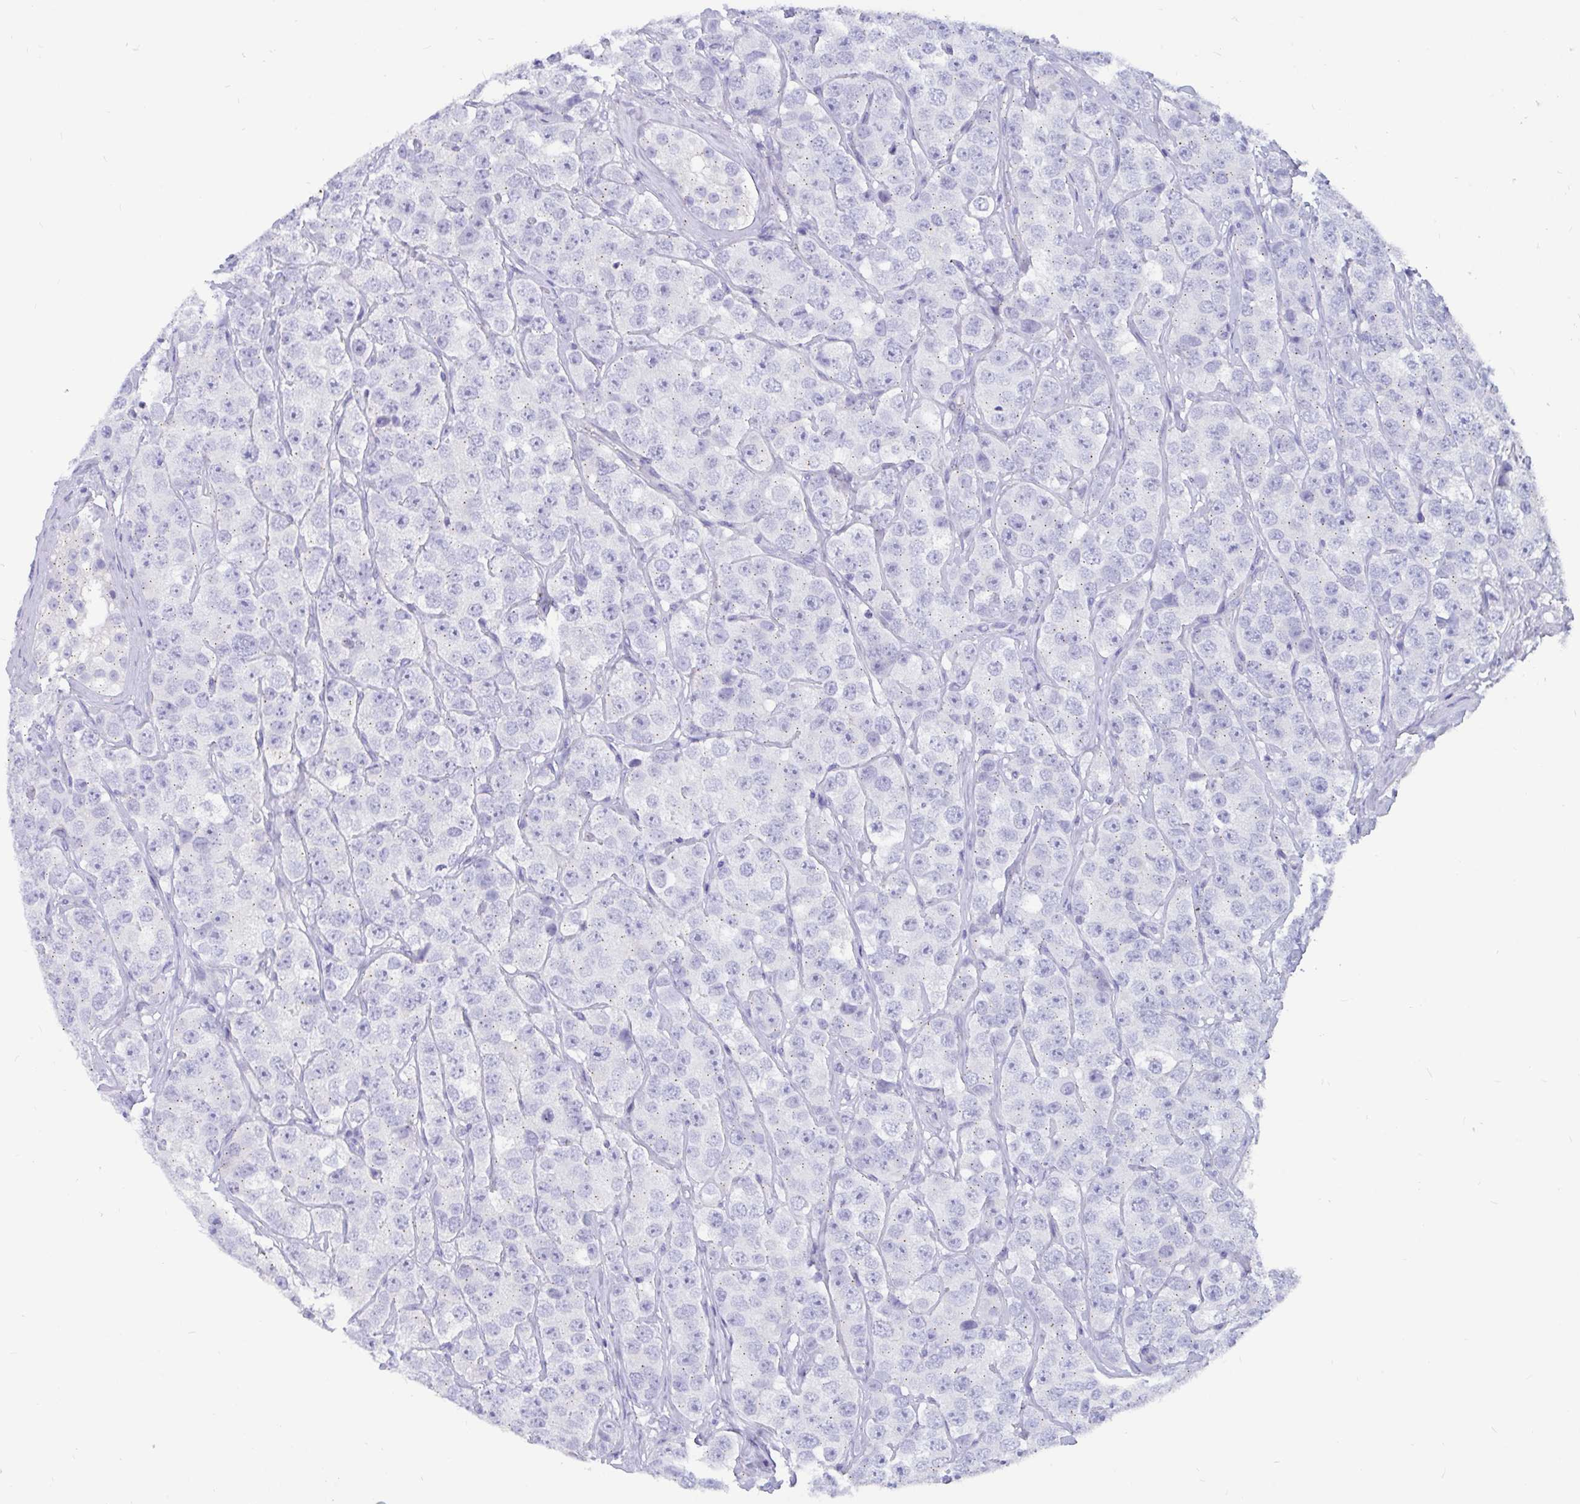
{"staining": {"intensity": "negative", "quantity": "none", "location": "none"}, "tissue": "testis cancer", "cell_type": "Tumor cells", "image_type": "cancer", "snomed": [{"axis": "morphology", "description": "Seminoma, NOS"}, {"axis": "topography", "description": "Testis"}], "caption": "High magnification brightfield microscopy of seminoma (testis) stained with DAB (brown) and counterstained with hematoxylin (blue): tumor cells show no significant expression.", "gene": "RNASE3", "patient": {"sex": "male", "age": 28}}